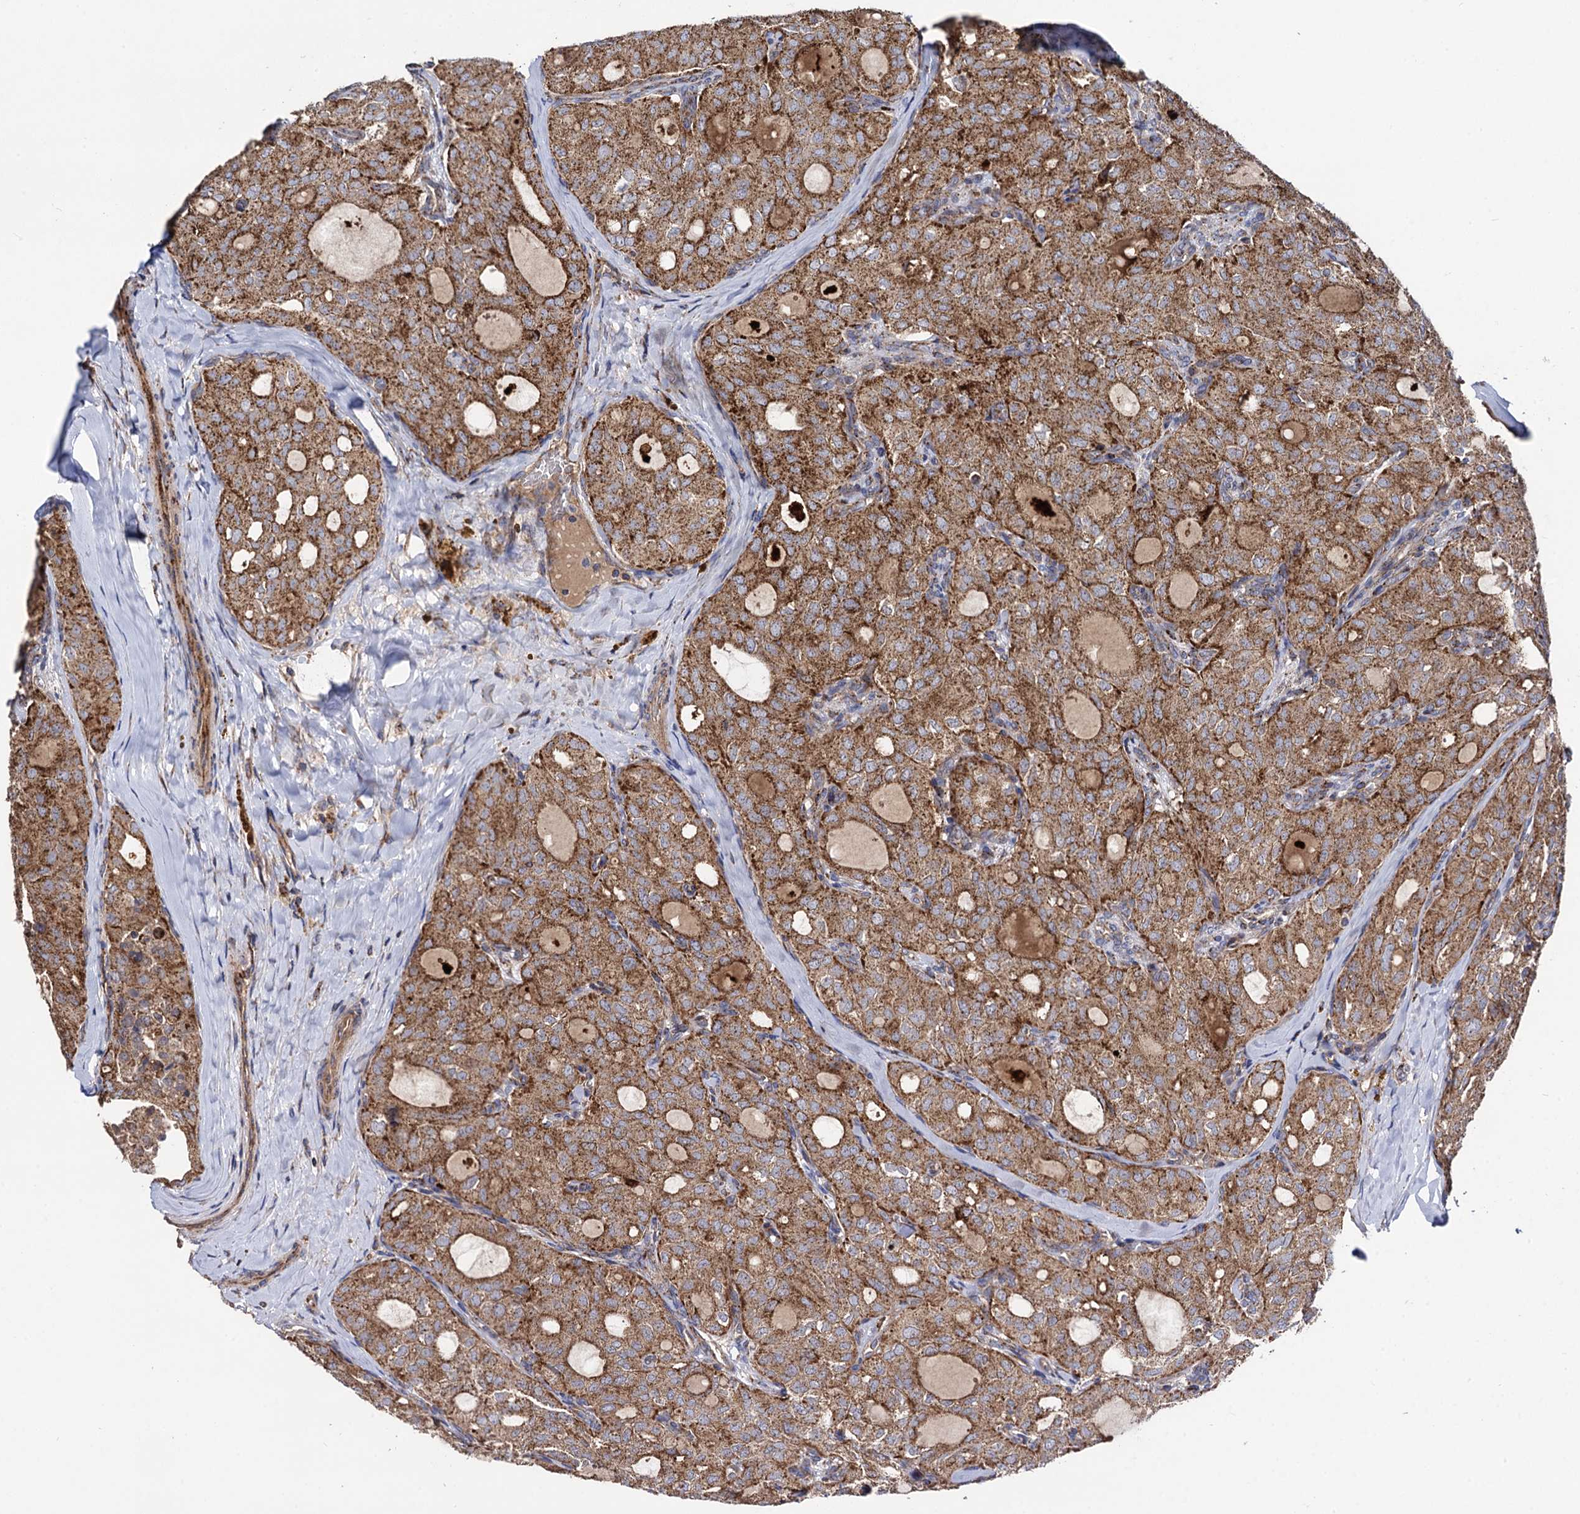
{"staining": {"intensity": "moderate", "quantity": ">75%", "location": "cytoplasmic/membranous"}, "tissue": "thyroid cancer", "cell_type": "Tumor cells", "image_type": "cancer", "snomed": [{"axis": "morphology", "description": "Follicular adenoma carcinoma, NOS"}, {"axis": "topography", "description": "Thyroid gland"}], "caption": "DAB (3,3'-diaminobenzidine) immunohistochemical staining of thyroid cancer (follicular adenoma carcinoma) exhibits moderate cytoplasmic/membranous protein staining in approximately >75% of tumor cells.", "gene": "IQCH", "patient": {"sex": "male", "age": 75}}